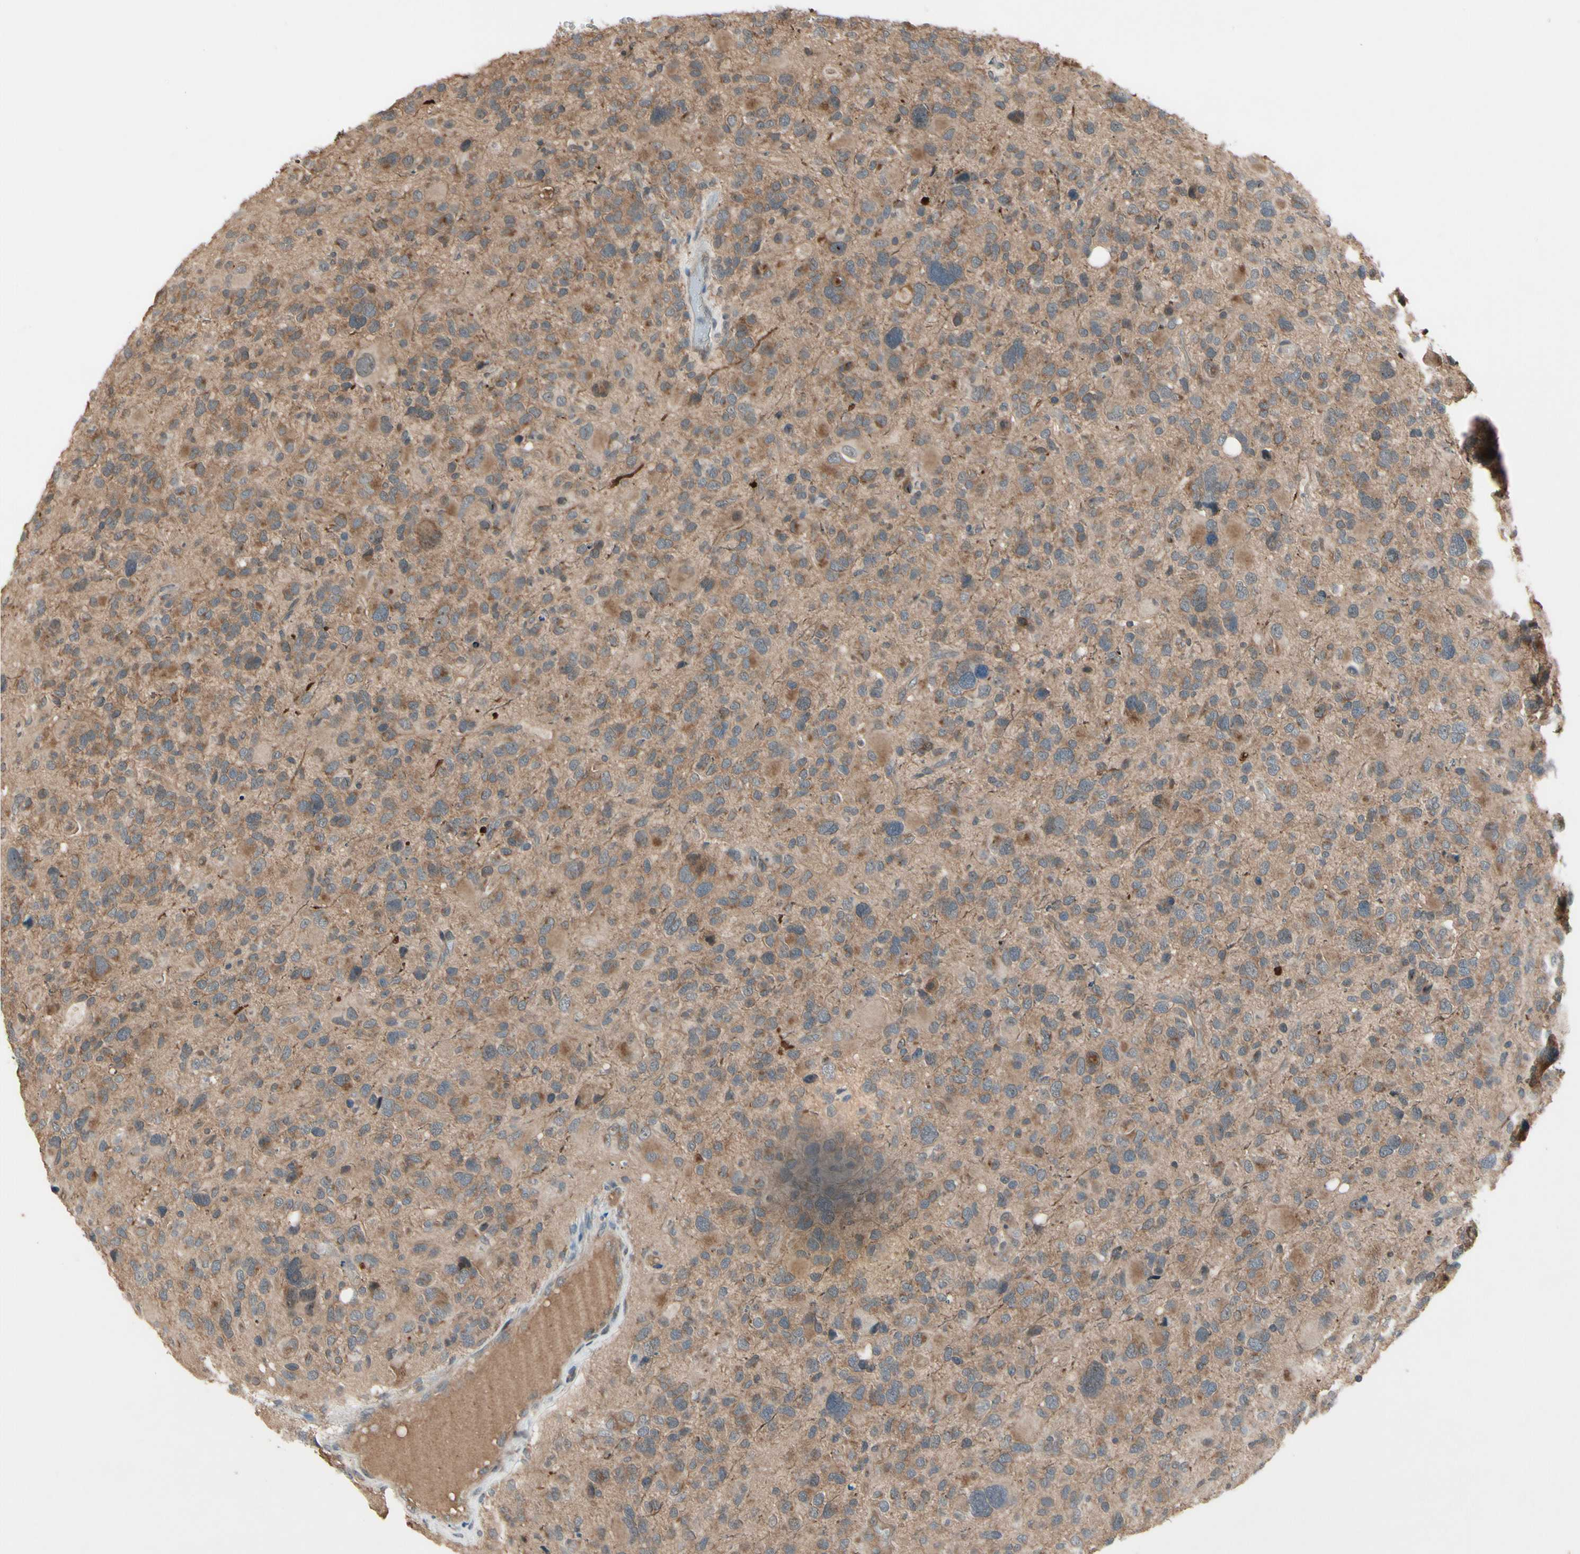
{"staining": {"intensity": "weak", "quantity": ">75%", "location": "cytoplasmic/membranous"}, "tissue": "glioma", "cell_type": "Tumor cells", "image_type": "cancer", "snomed": [{"axis": "morphology", "description": "Glioma, malignant, High grade"}, {"axis": "topography", "description": "Brain"}], "caption": "Protein analysis of glioma tissue displays weak cytoplasmic/membranous expression in approximately >75% of tumor cells. (Brightfield microscopy of DAB IHC at high magnification).", "gene": "NSF", "patient": {"sex": "male", "age": 48}}